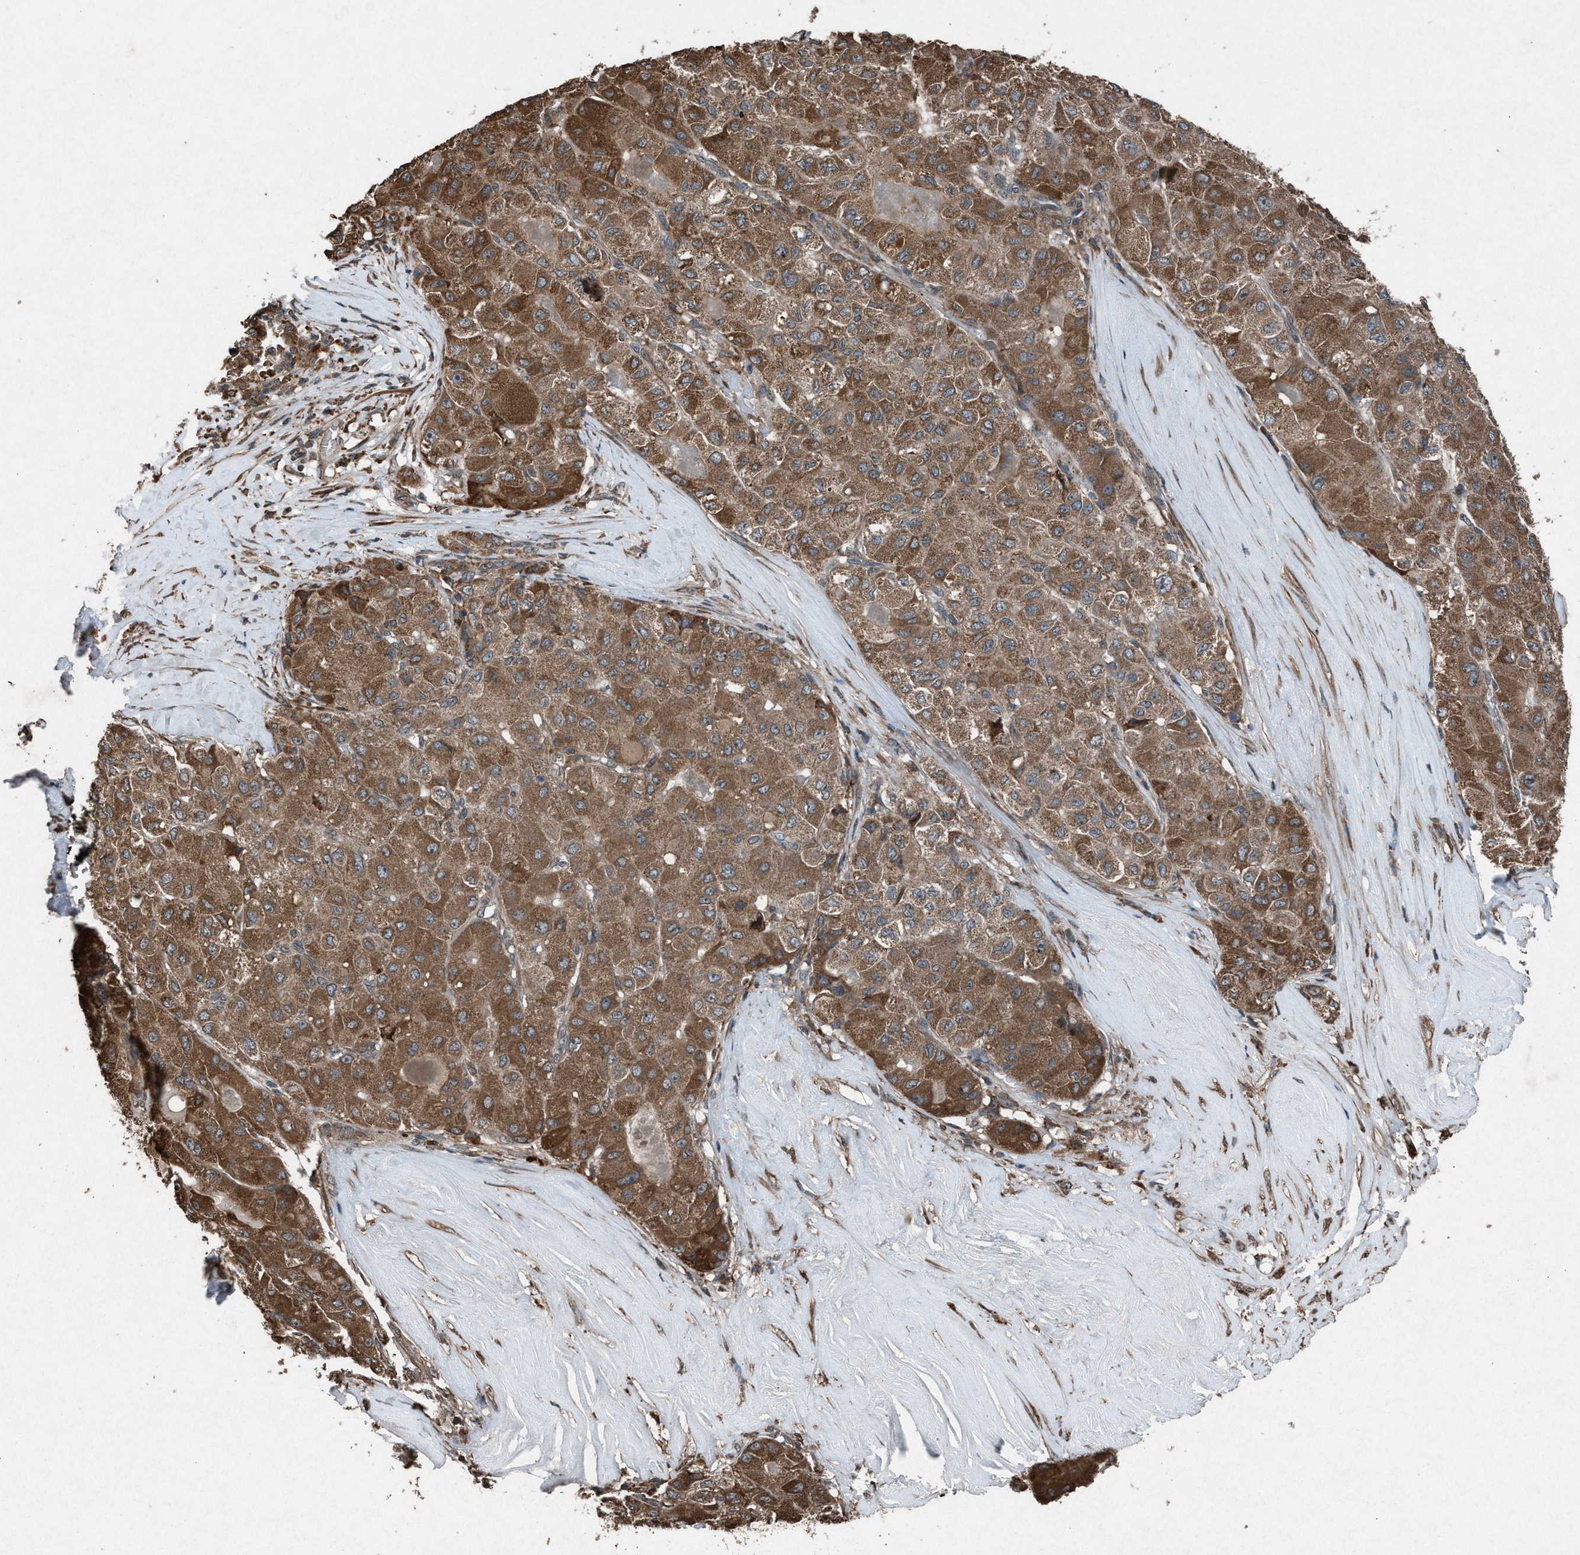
{"staining": {"intensity": "moderate", "quantity": ">75%", "location": "cytoplasmic/membranous"}, "tissue": "liver cancer", "cell_type": "Tumor cells", "image_type": "cancer", "snomed": [{"axis": "morphology", "description": "Carcinoma, Hepatocellular, NOS"}, {"axis": "topography", "description": "Liver"}], "caption": "Protein expression by immunohistochemistry reveals moderate cytoplasmic/membranous positivity in approximately >75% of tumor cells in hepatocellular carcinoma (liver). (Brightfield microscopy of DAB IHC at high magnification).", "gene": "CALR", "patient": {"sex": "male", "age": 80}}